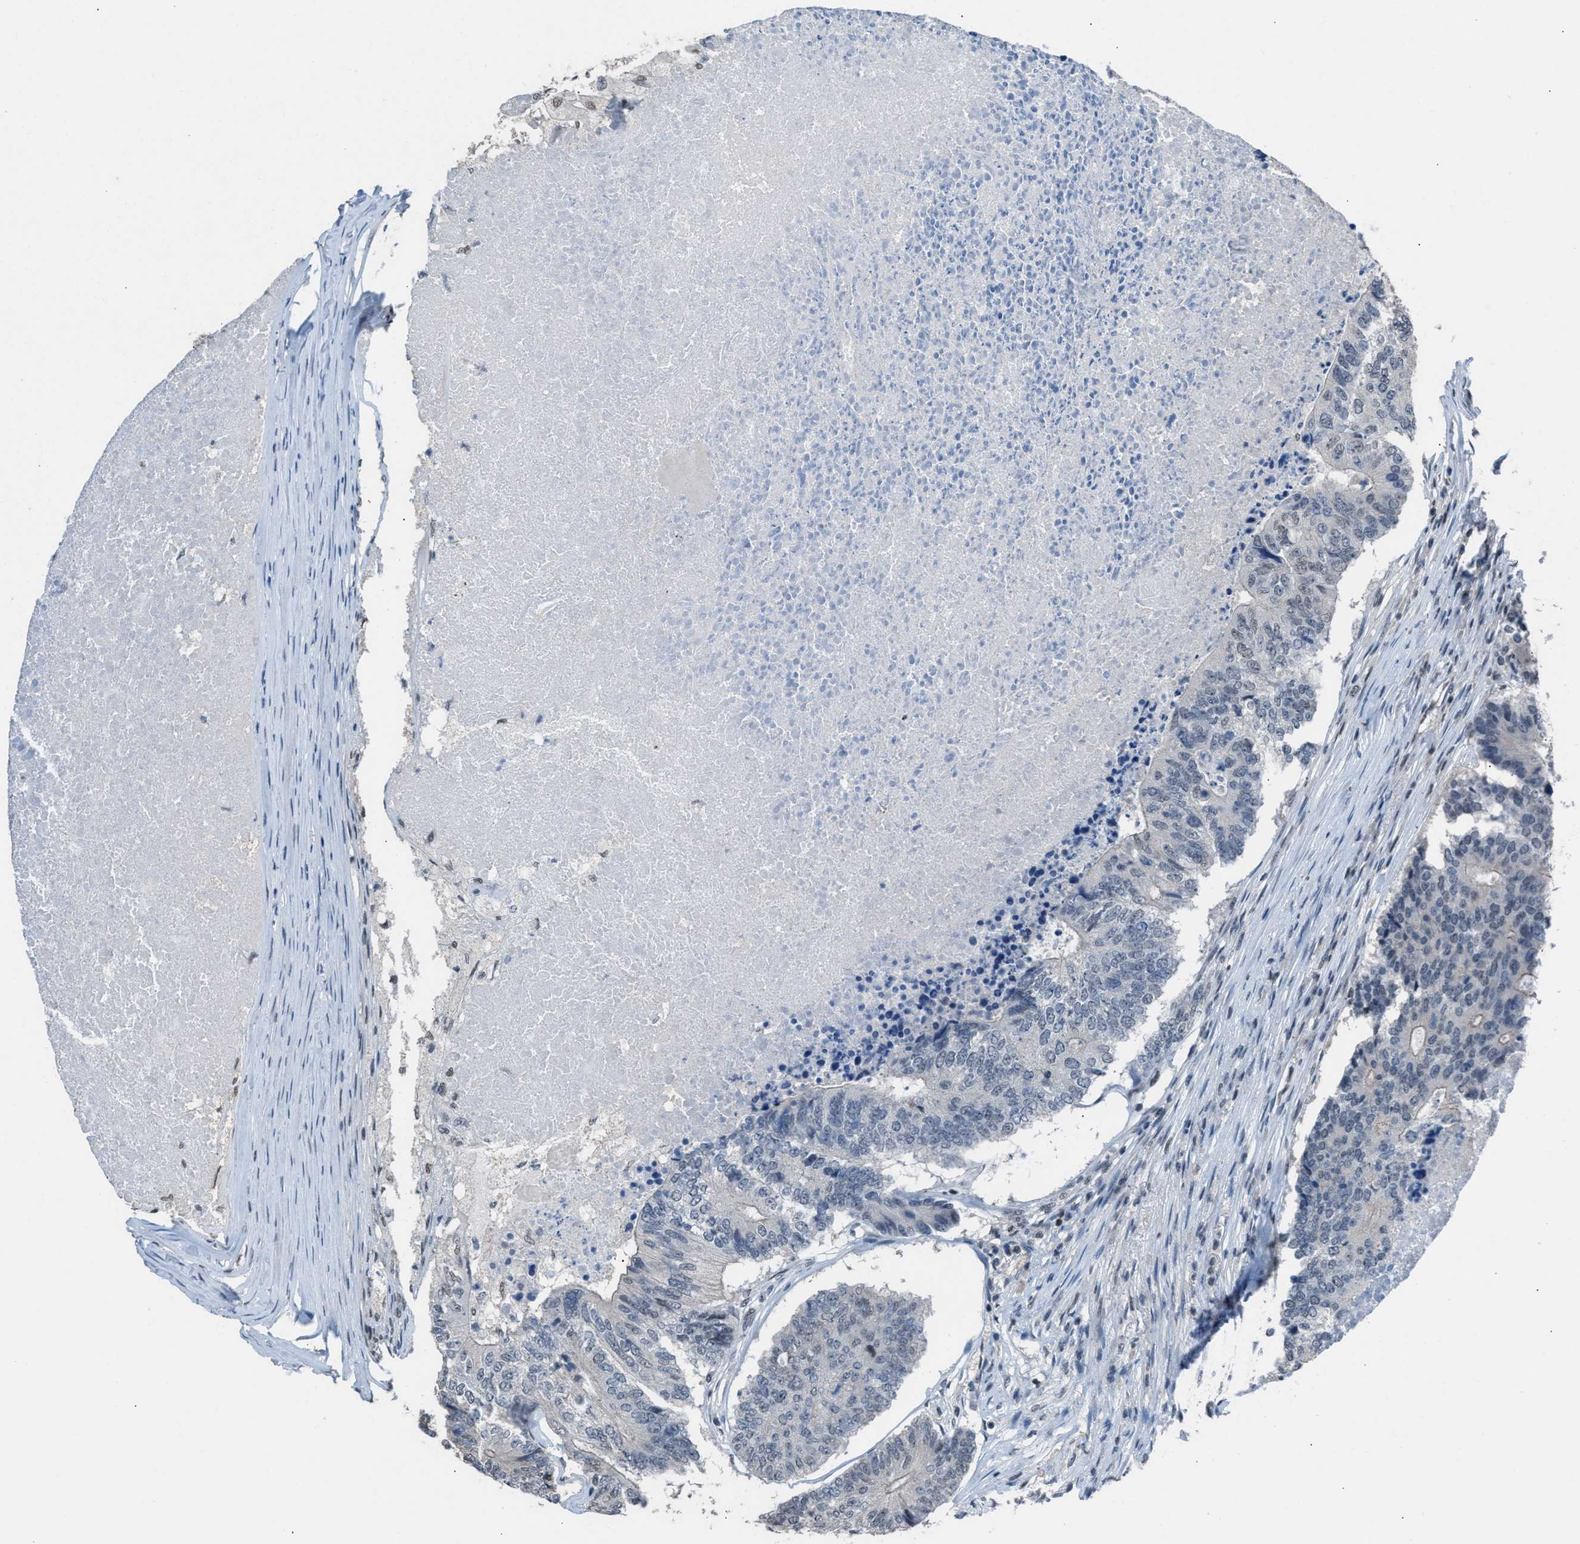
{"staining": {"intensity": "weak", "quantity": "<25%", "location": "nuclear"}, "tissue": "colorectal cancer", "cell_type": "Tumor cells", "image_type": "cancer", "snomed": [{"axis": "morphology", "description": "Adenocarcinoma, NOS"}, {"axis": "topography", "description": "Colon"}], "caption": "Tumor cells are negative for brown protein staining in colorectal cancer (adenocarcinoma).", "gene": "ZNF276", "patient": {"sex": "female", "age": 67}}